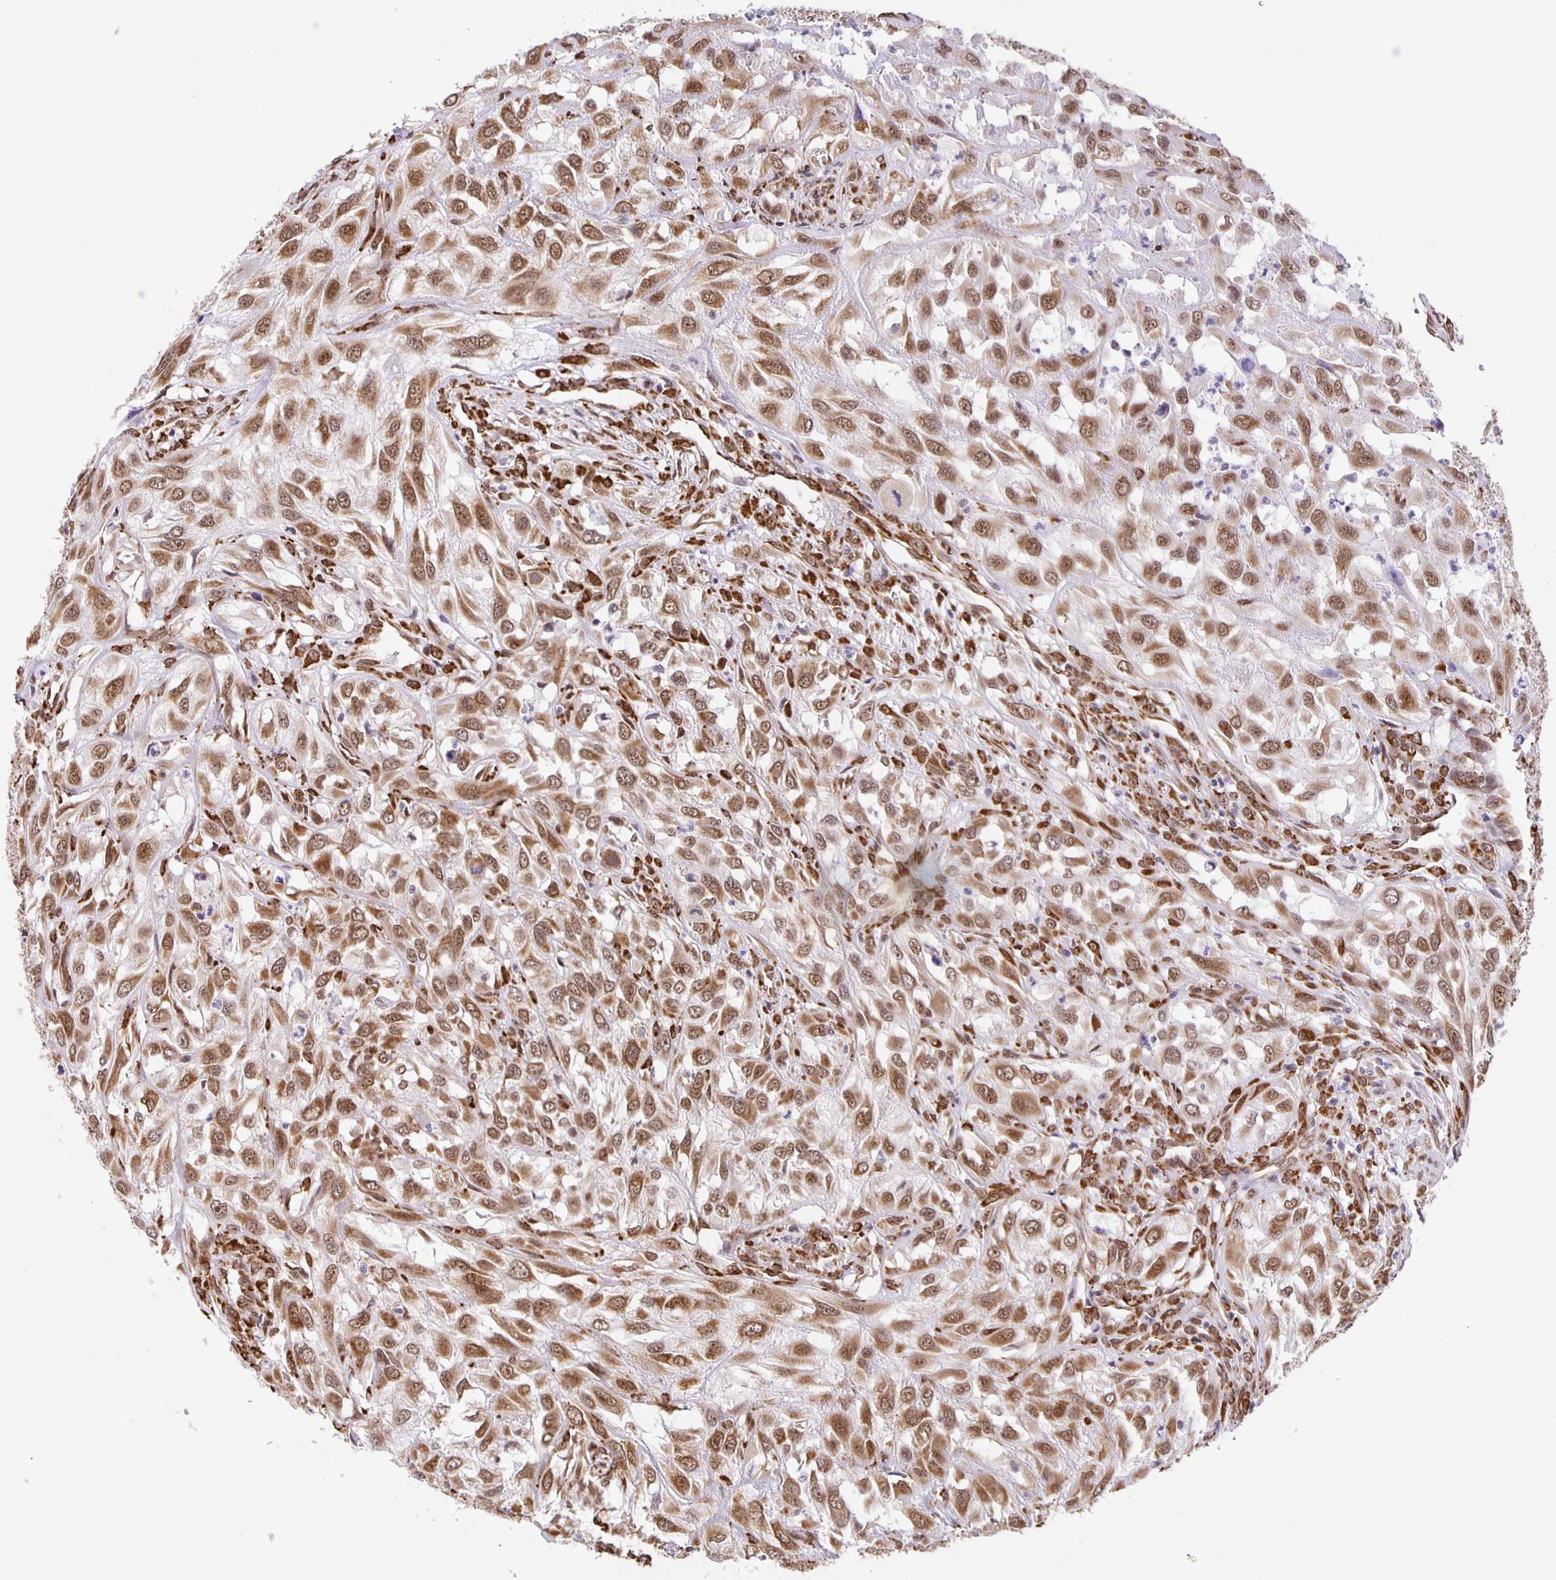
{"staining": {"intensity": "moderate", "quantity": ">75%", "location": "cytoplasmic/membranous,nuclear"}, "tissue": "urothelial cancer", "cell_type": "Tumor cells", "image_type": "cancer", "snomed": [{"axis": "morphology", "description": "Urothelial carcinoma, High grade"}, {"axis": "topography", "description": "Urinary bladder"}], "caption": "Protein staining demonstrates moderate cytoplasmic/membranous and nuclear staining in approximately >75% of tumor cells in urothelial cancer.", "gene": "ZRANB2", "patient": {"sex": "male", "age": 67}}